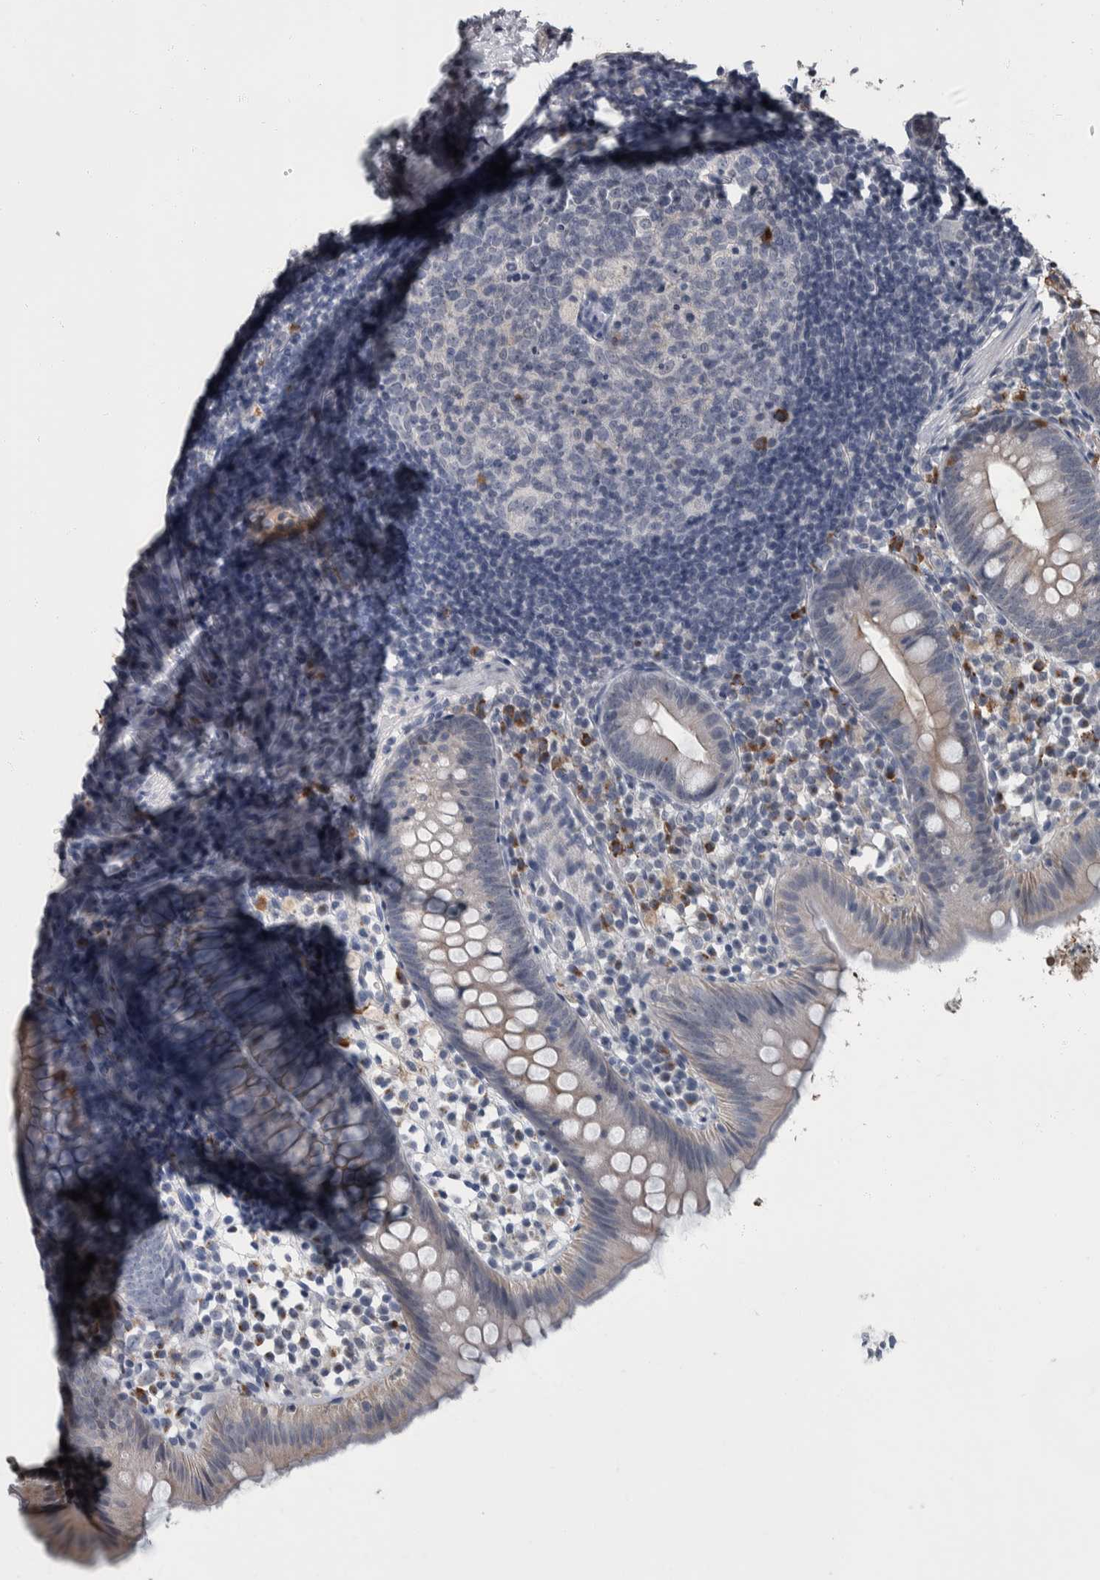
{"staining": {"intensity": "weak", "quantity": "25%-75%", "location": "cytoplasmic/membranous"}, "tissue": "appendix", "cell_type": "Glandular cells", "image_type": "normal", "snomed": [{"axis": "morphology", "description": "Normal tissue, NOS"}, {"axis": "topography", "description": "Appendix"}], "caption": "Immunohistochemistry micrograph of benign appendix: human appendix stained using immunohistochemistry shows low levels of weak protein expression localized specifically in the cytoplasmic/membranous of glandular cells, appearing as a cytoplasmic/membranous brown color.", "gene": "CAVIN4", "patient": {"sex": "female", "age": 20}}